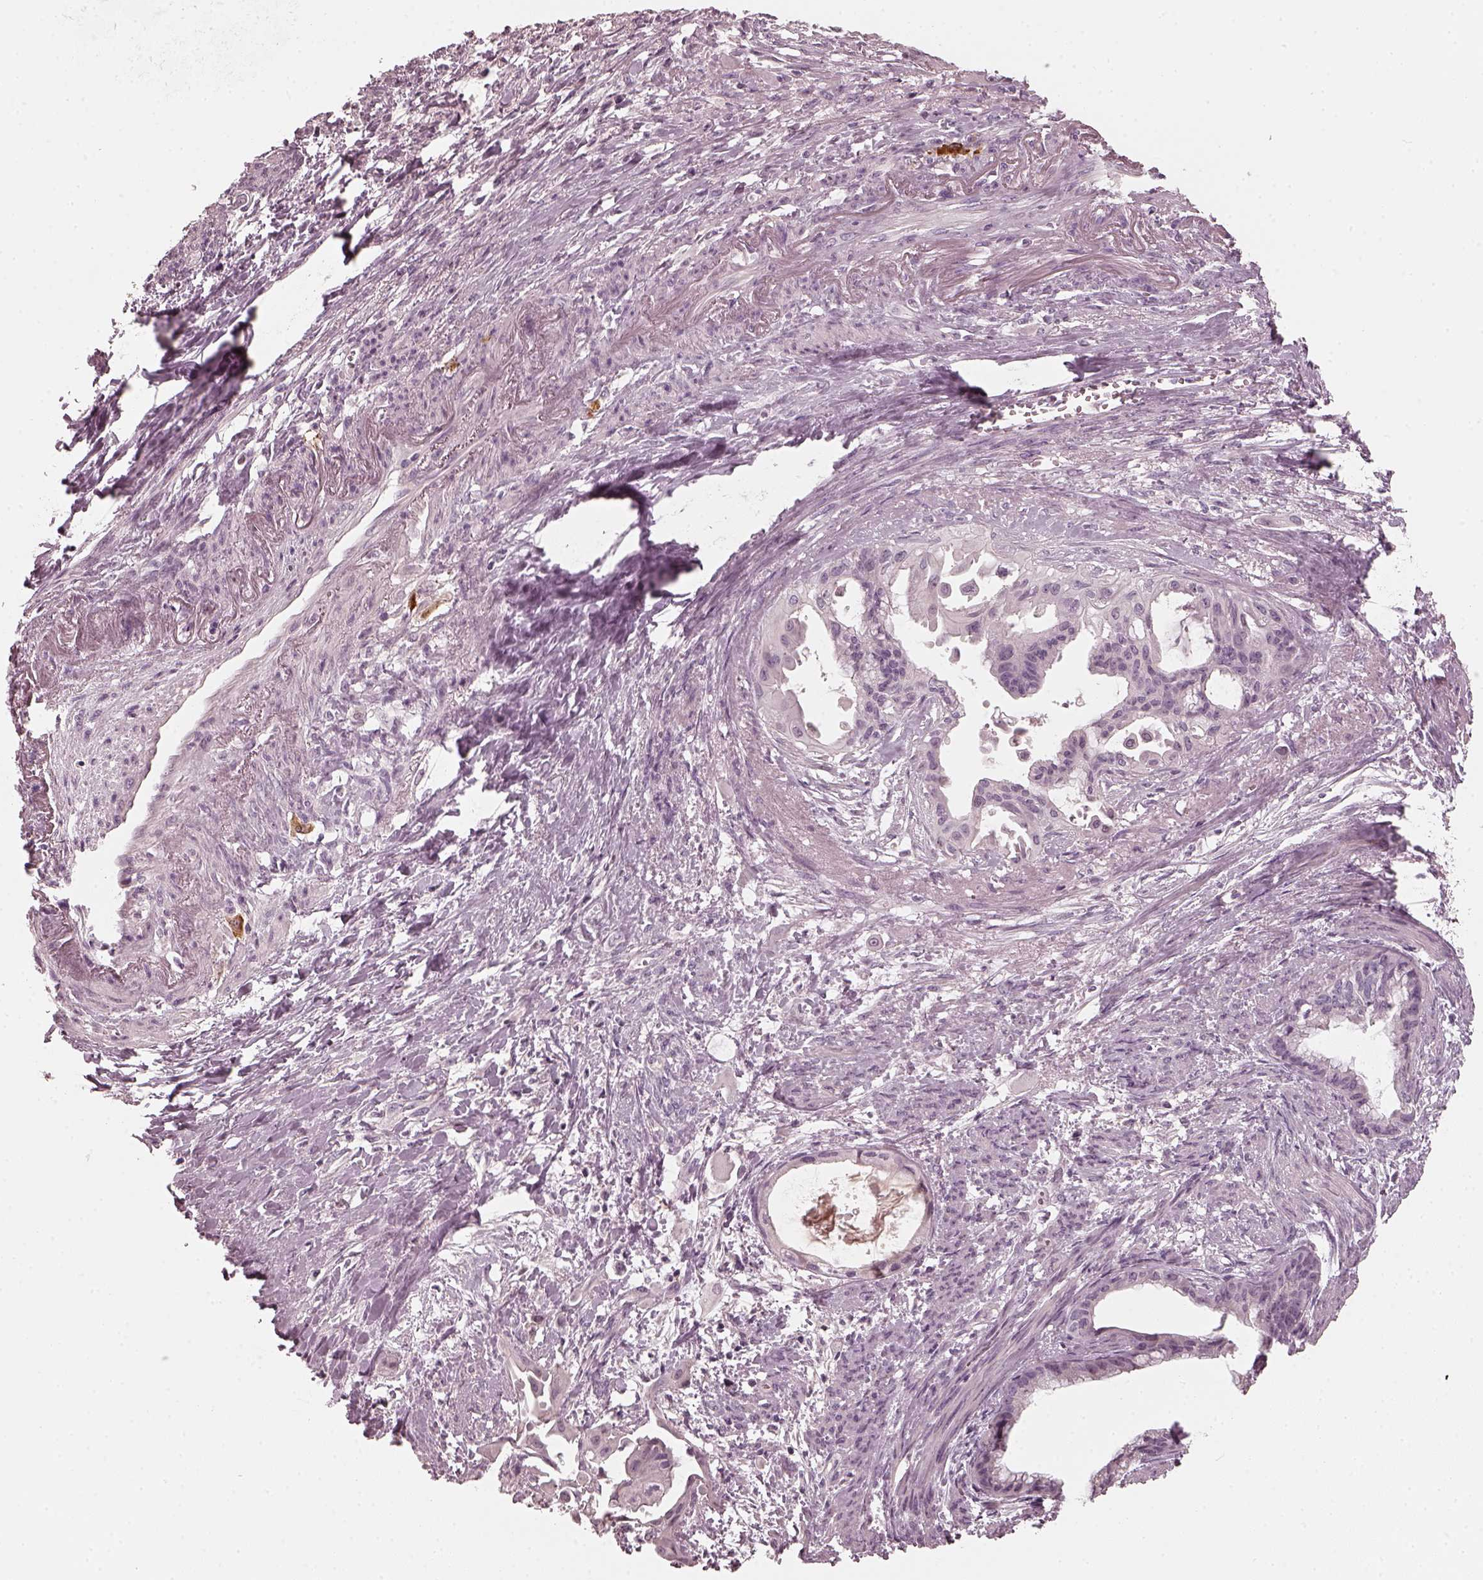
{"staining": {"intensity": "negative", "quantity": "none", "location": "none"}, "tissue": "endometrial cancer", "cell_type": "Tumor cells", "image_type": "cancer", "snomed": [{"axis": "morphology", "description": "Adenocarcinoma, NOS"}, {"axis": "topography", "description": "Endometrium"}], "caption": "There is no significant positivity in tumor cells of adenocarcinoma (endometrial).", "gene": "CHIT1", "patient": {"sex": "female", "age": 86}}